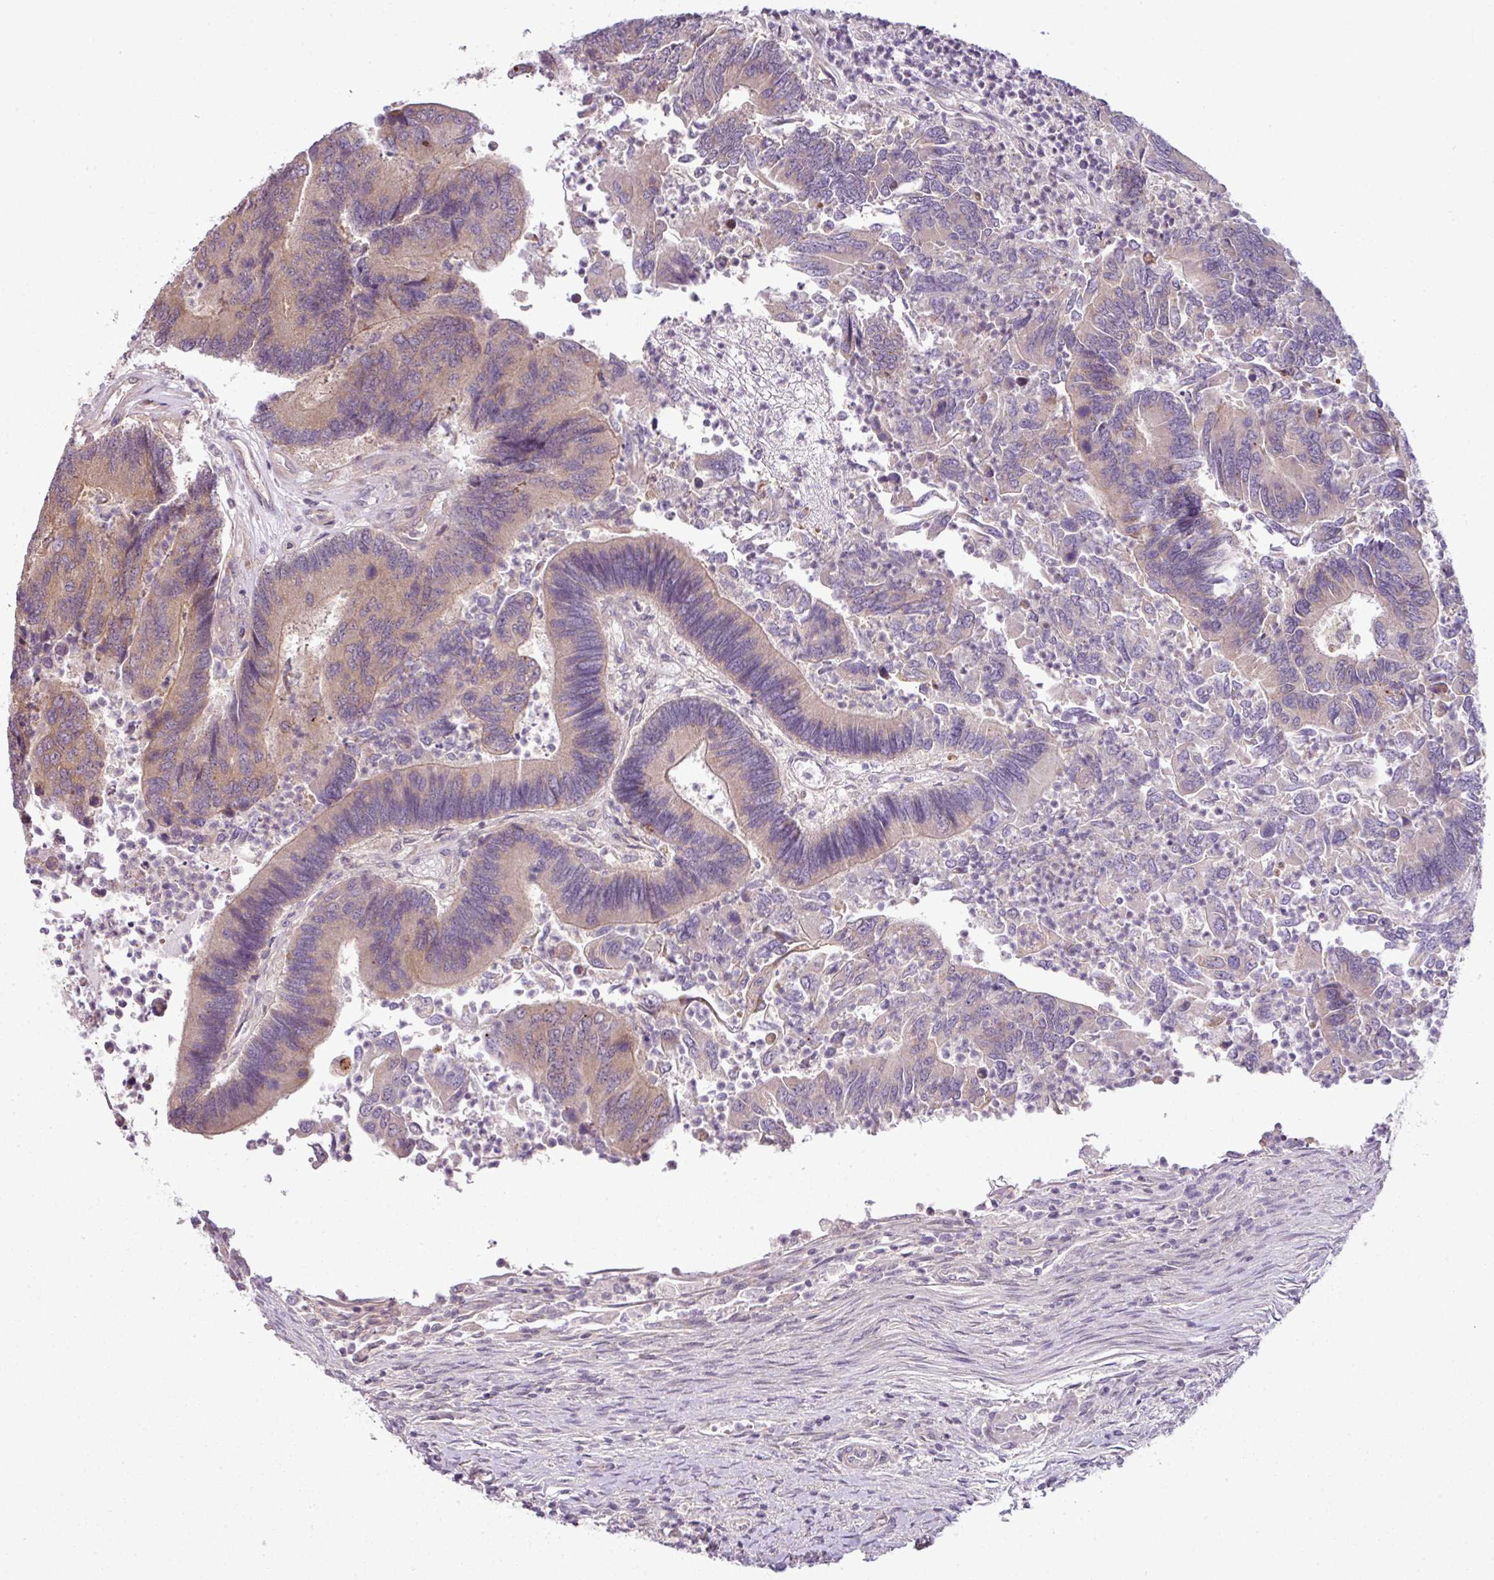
{"staining": {"intensity": "weak", "quantity": "25%-75%", "location": "cytoplasmic/membranous"}, "tissue": "colorectal cancer", "cell_type": "Tumor cells", "image_type": "cancer", "snomed": [{"axis": "morphology", "description": "Adenocarcinoma, NOS"}, {"axis": "topography", "description": "Colon"}], "caption": "A micrograph of colorectal adenocarcinoma stained for a protein shows weak cytoplasmic/membranous brown staining in tumor cells. The staining was performed using DAB (3,3'-diaminobenzidine) to visualize the protein expression in brown, while the nuclei were stained in blue with hematoxylin (Magnification: 20x).", "gene": "DERPC", "patient": {"sex": "female", "age": 67}}